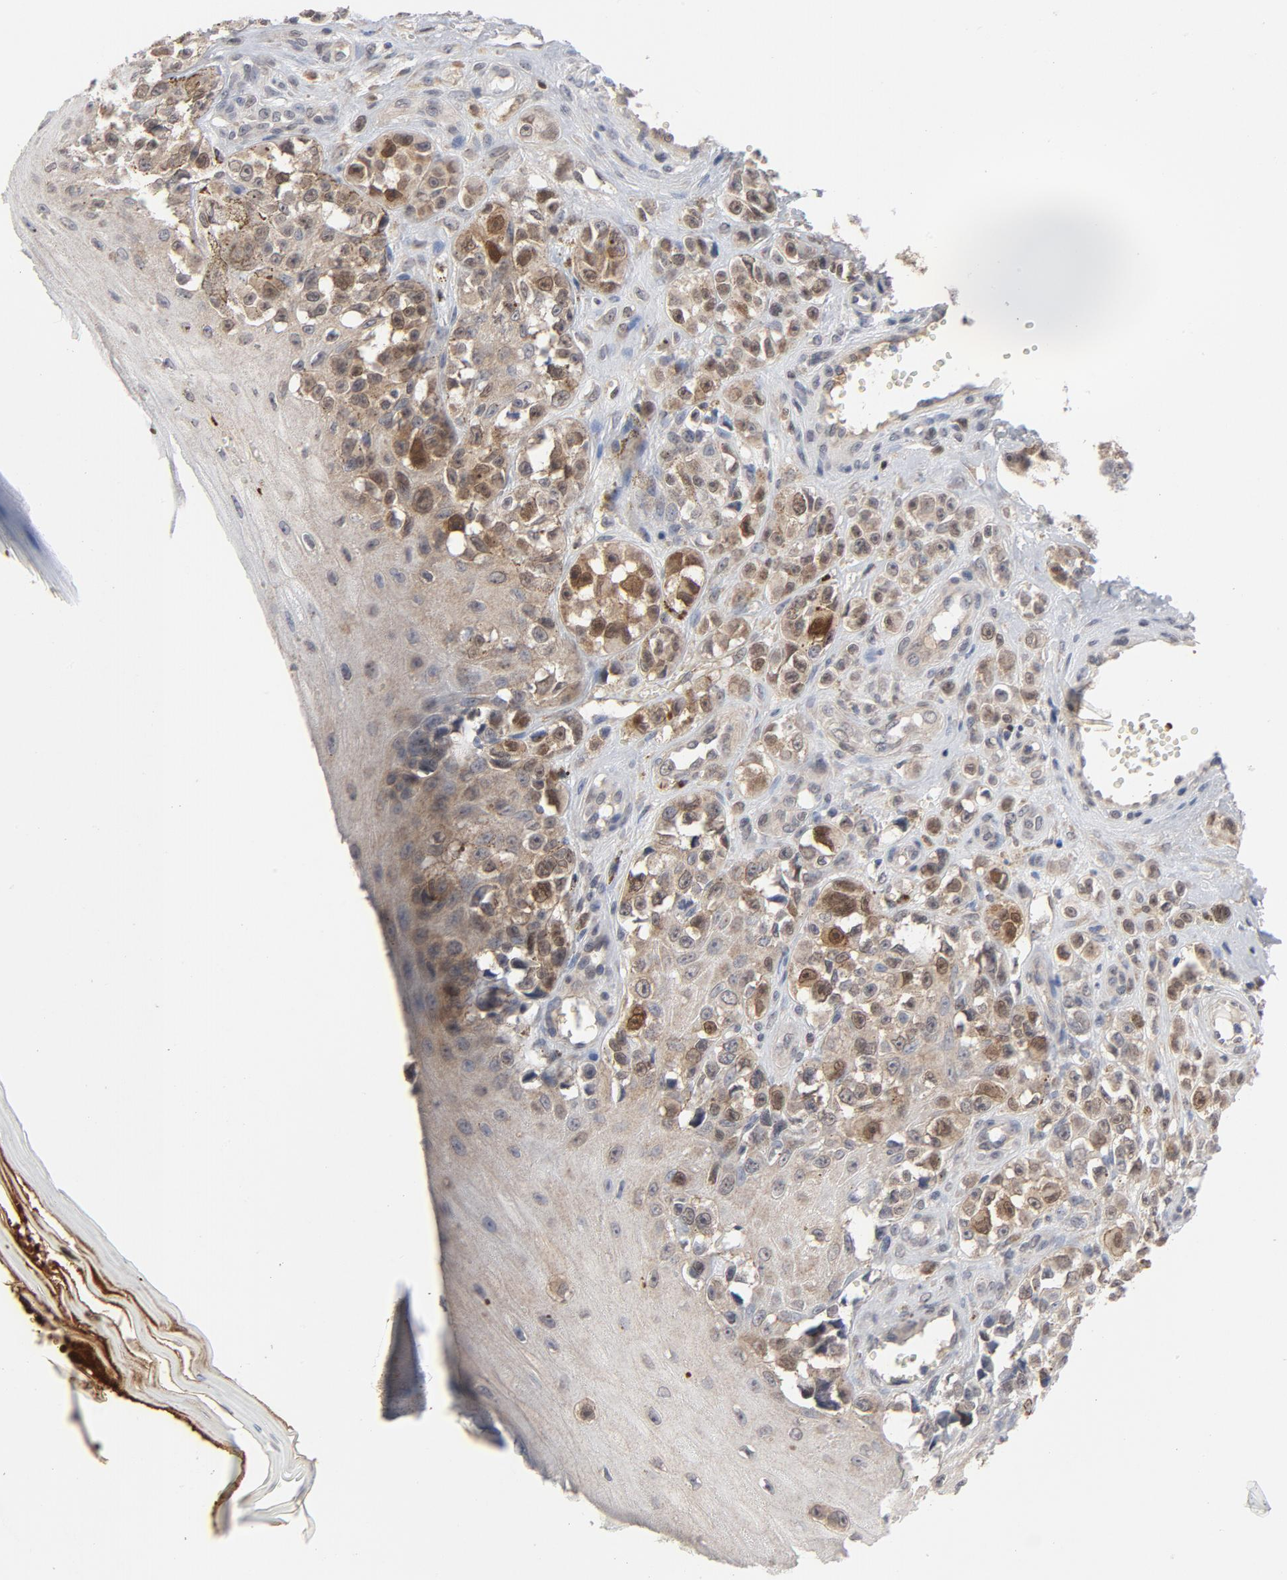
{"staining": {"intensity": "moderate", "quantity": ">75%", "location": "cytoplasmic/membranous,nuclear"}, "tissue": "melanoma", "cell_type": "Tumor cells", "image_type": "cancer", "snomed": [{"axis": "morphology", "description": "Malignant melanoma, NOS"}, {"axis": "topography", "description": "Skin"}], "caption": "Tumor cells reveal medium levels of moderate cytoplasmic/membranous and nuclear staining in approximately >75% of cells in human malignant melanoma. Ihc stains the protein in brown and the nuclei are stained blue.", "gene": "PRDX1", "patient": {"sex": "female", "age": 82}}